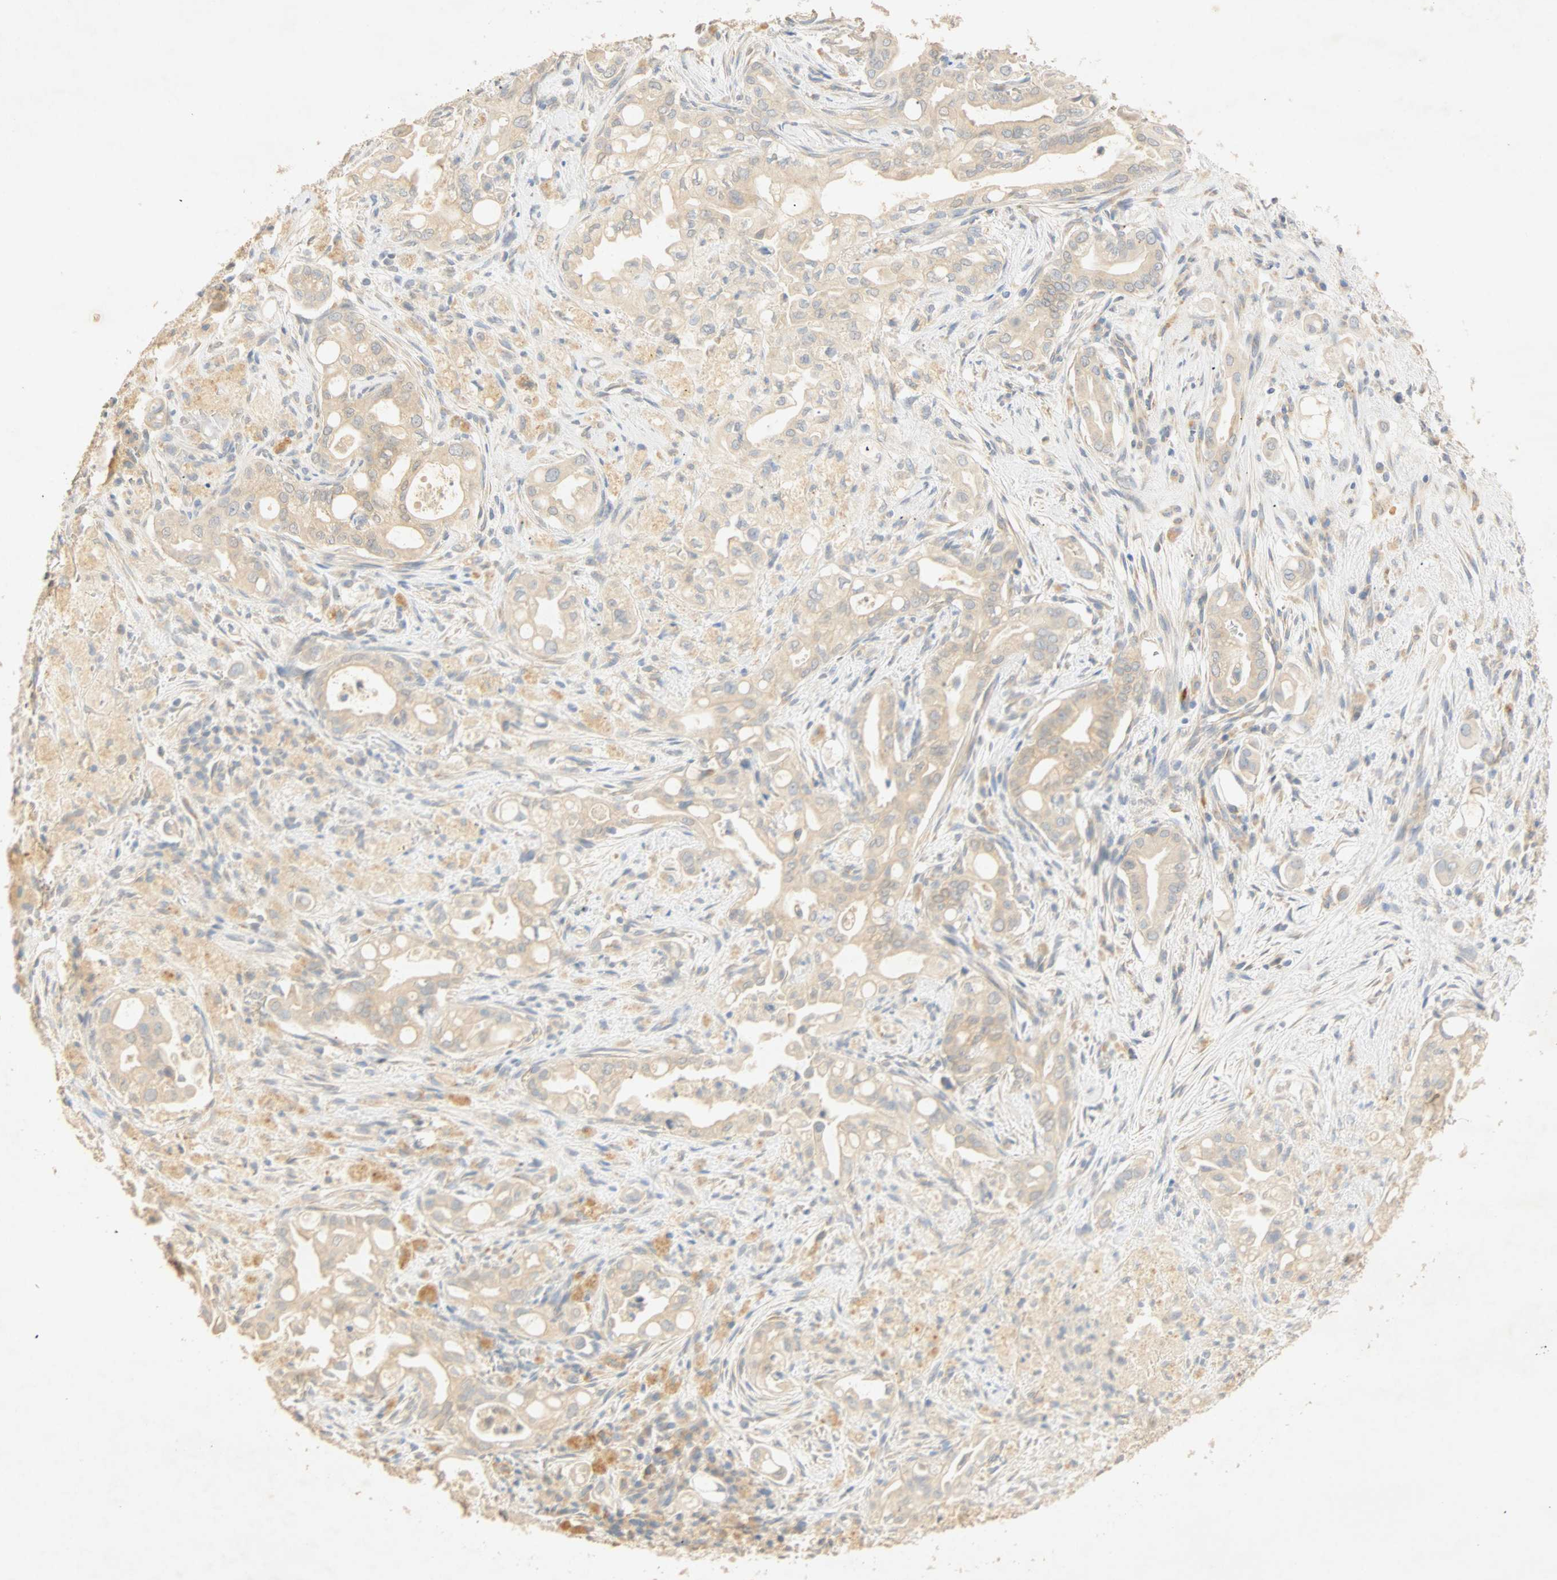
{"staining": {"intensity": "weak", "quantity": "25%-75%", "location": "cytoplasmic/membranous"}, "tissue": "liver cancer", "cell_type": "Tumor cells", "image_type": "cancer", "snomed": [{"axis": "morphology", "description": "Cholangiocarcinoma"}, {"axis": "topography", "description": "Liver"}], "caption": "Human liver cholangiocarcinoma stained with a brown dye demonstrates weak cytoplasmic/membranous positive staining in about 25%-75% of tumor cells.", "gene": "SELENBP1", "patient": {"sex": "female", "age": 68}}